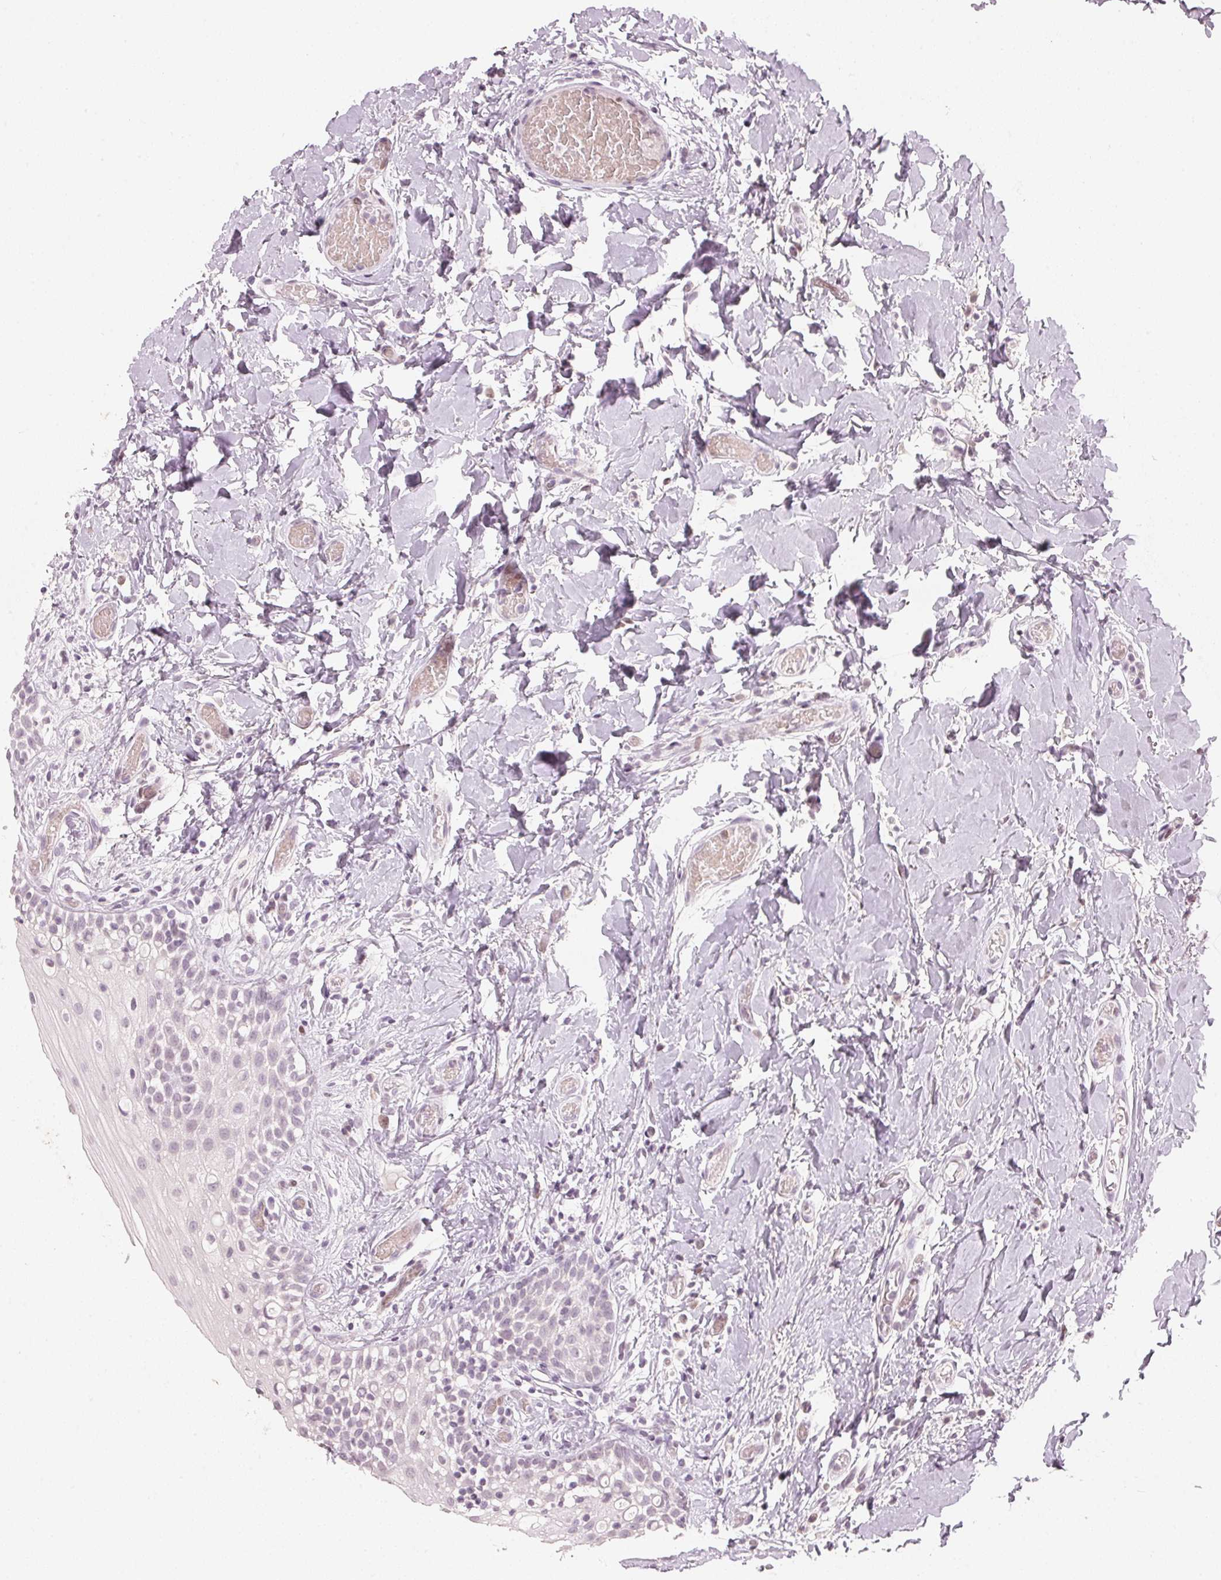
{"staining": {"intensity": "negative", "quantity": "none", "location": "none"}, "tissue": "oral mucosa", "cell_type": "Squamous epithelial cells", "image_type": "normal", "snomed": [{"axis": "morphology", "description": "Normal tissue, NOS"}, {"axis": "topography", "description": "Oral tissue"}], "caption": "A high-resolution photomicrograph shows immunohistochemistry staining of benign oral mucosa, which reveals no significant expression in squamous epithelial cells.", "gene": "SFRP4", "patient": {"sex": "female", "age": 83}}